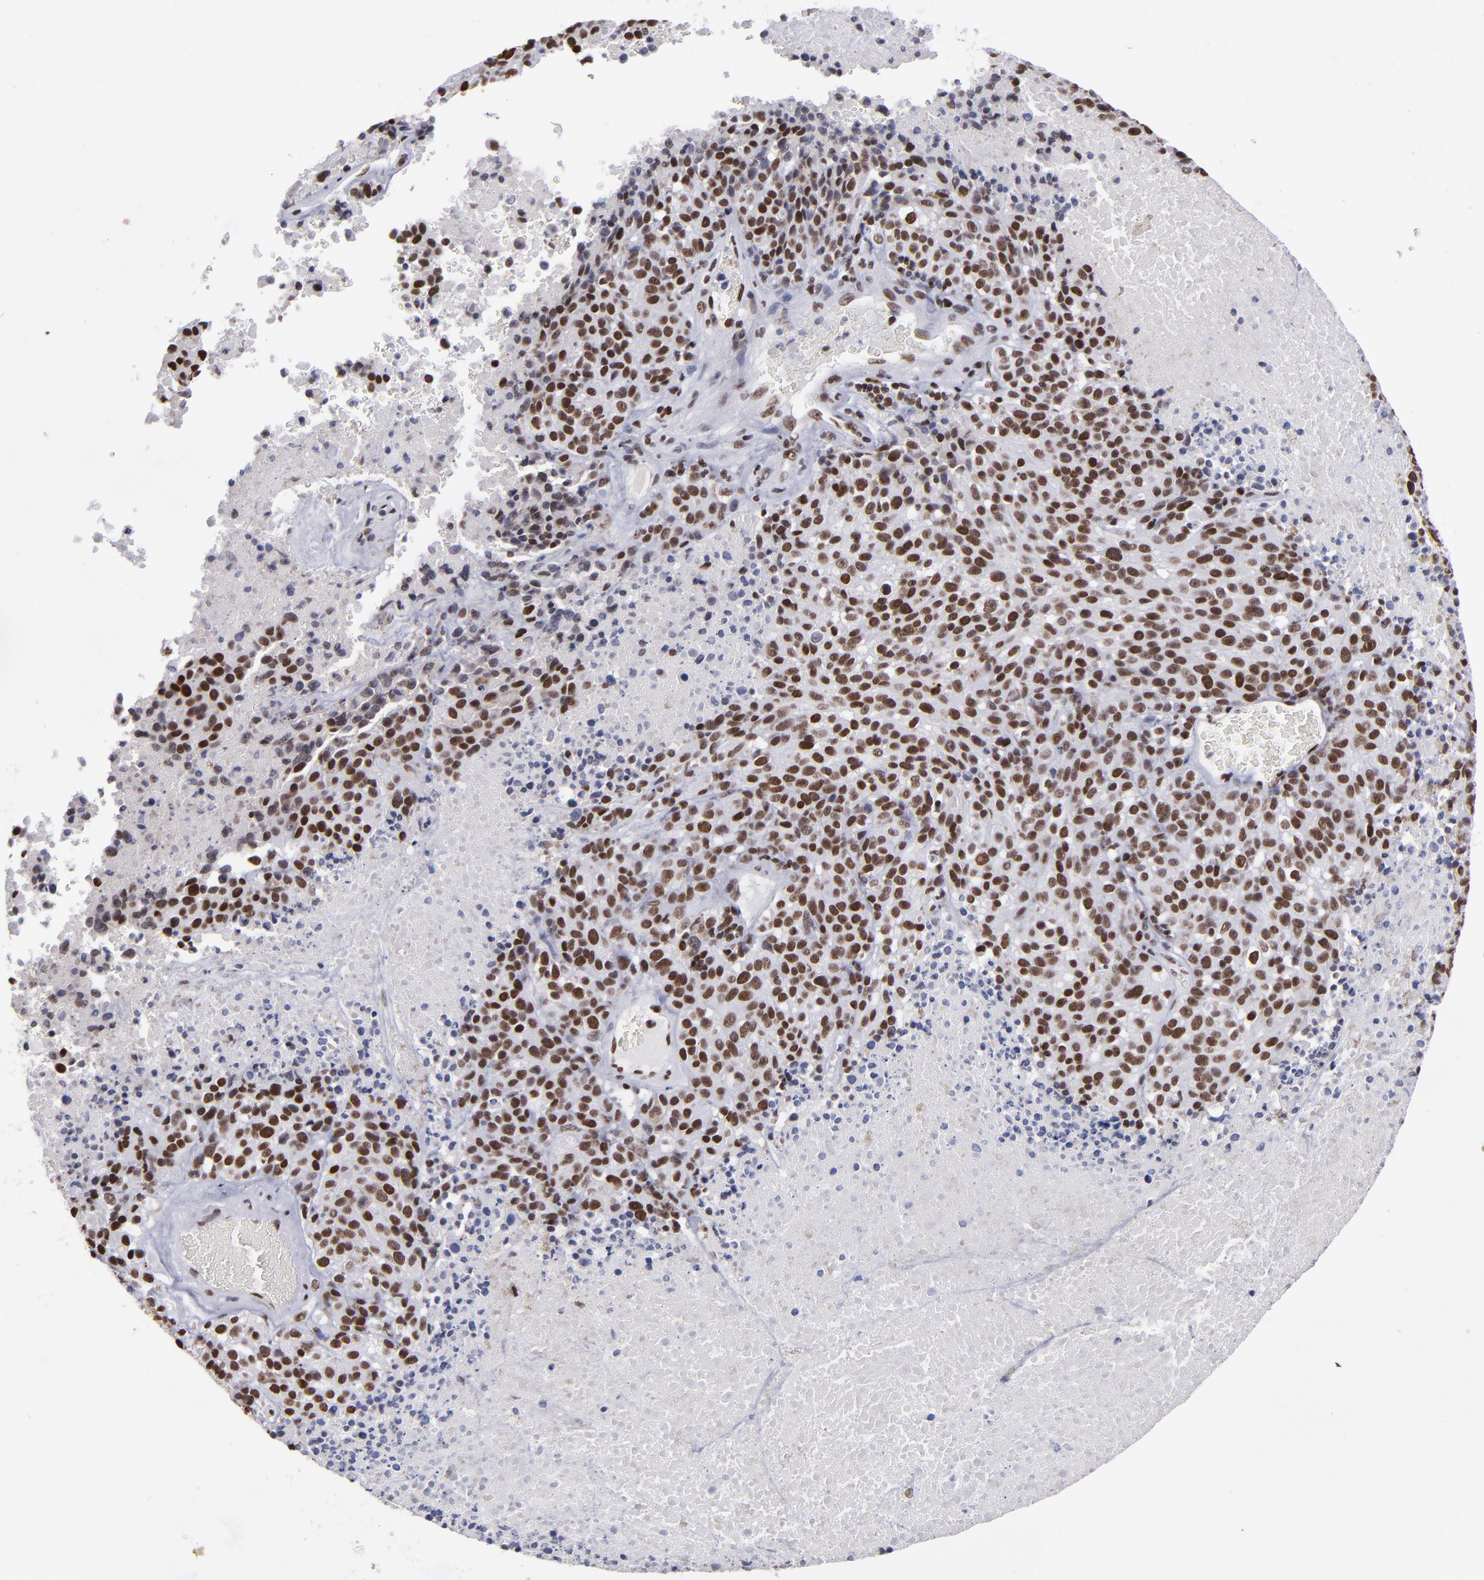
{"staining": {"intensity": "strong", "quantity": ">75%", "location": "nuclear"}, "tissue": "melanoma", "cell_type": "Tumor cells", "image_type": "cancer", "snomed": [{"axis": "morphology", "description": "Malignant melanoma, Metastatic site"}, {"axis": "topography", "description": "Cerebral cortex"}], "caption": "Protein expression by IHC shows strong nuclear staining in about >75% of tumor cells in malignant melanoma (metastatic site). The staining was performed using DAB (3,3'-diaminobenzidine), with brown indicating positive protein expression. Nuclei are stained blue with hematoxylin.", "gene": "TERF2", "patient": {"sex": "female", "age": 52}}